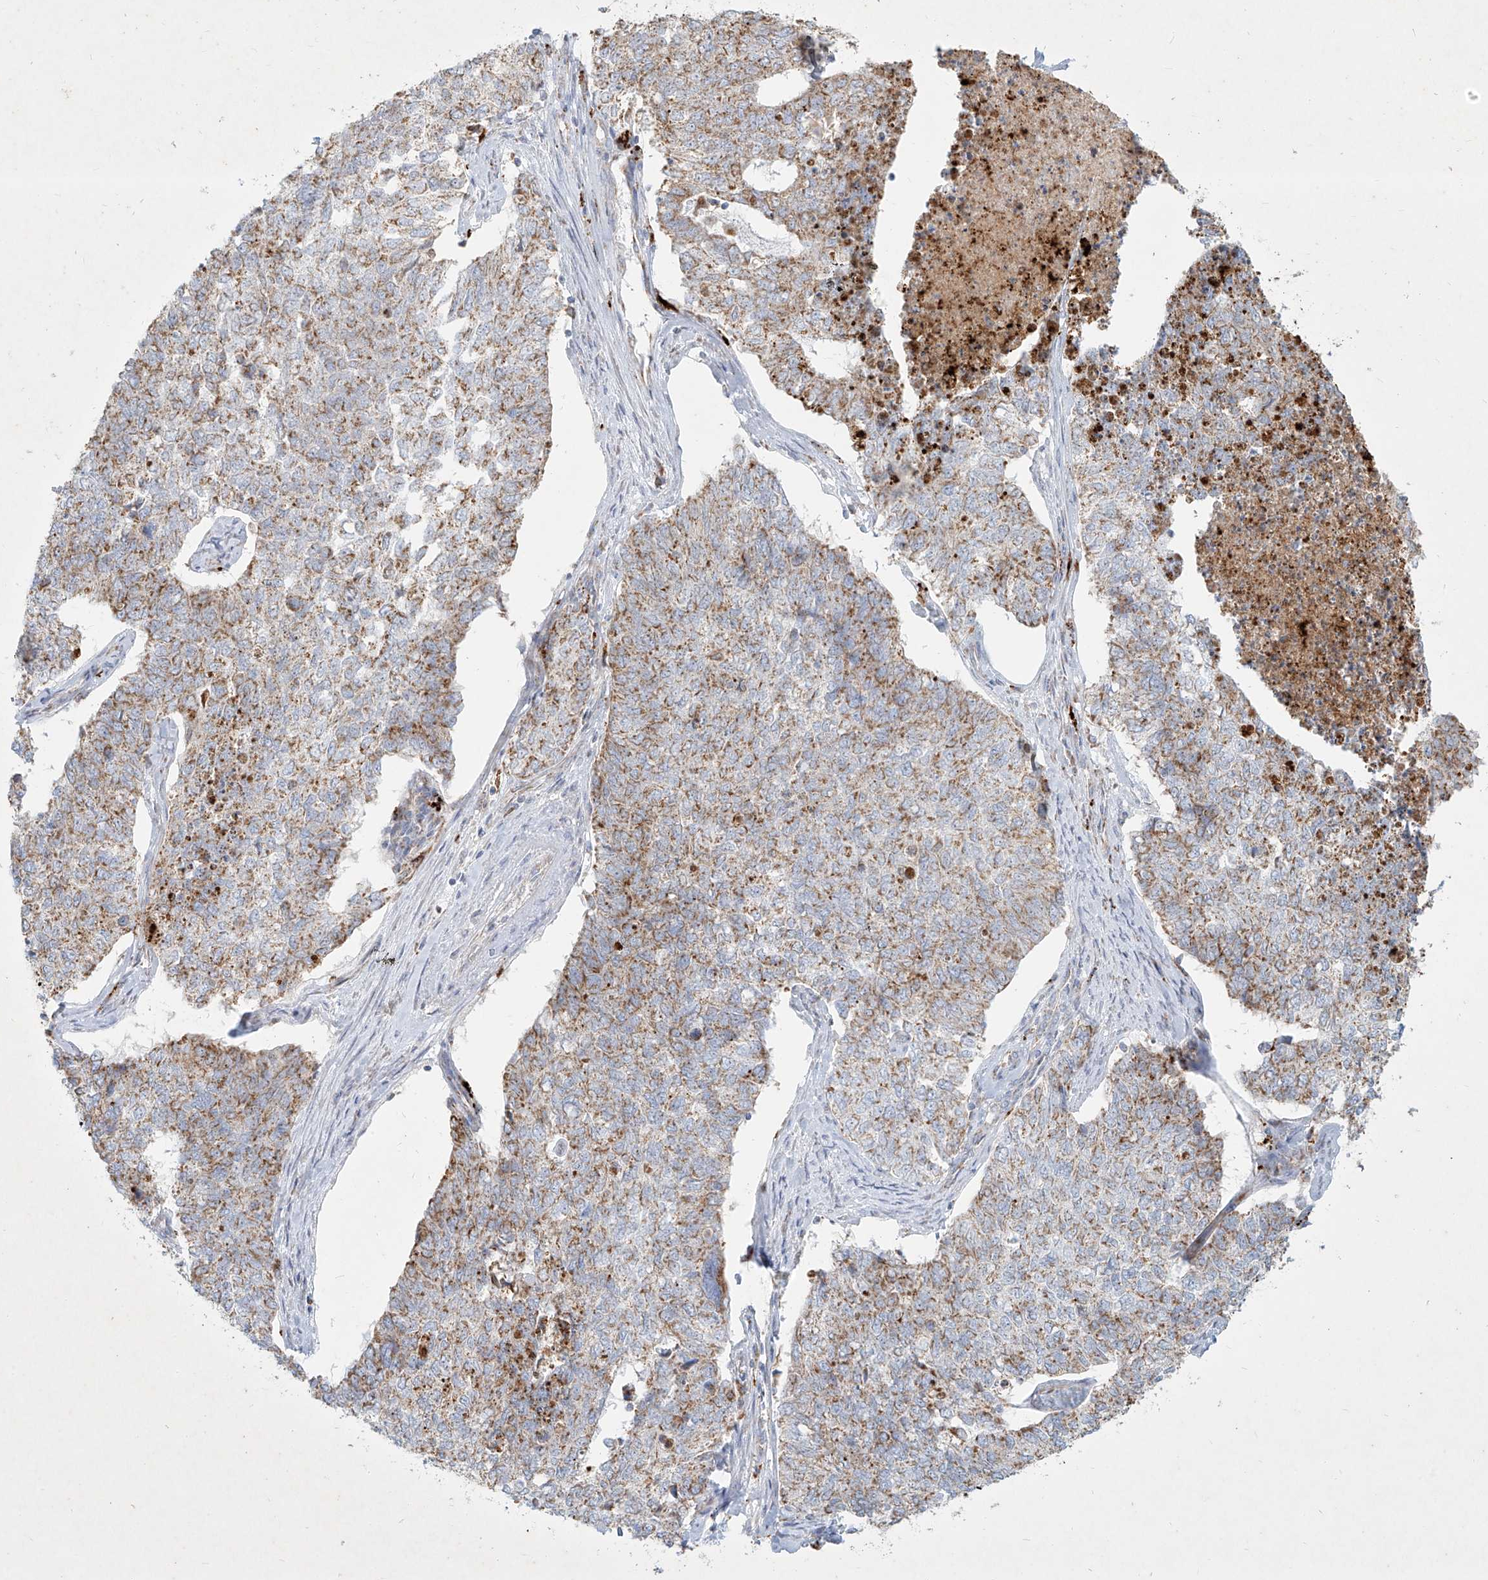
{"staining": {"intensity": "moderate", "quantity": "25%-75%", "location": "cytoplasmic/membranous"}, "tissue": "cervical cancer", "cell_type": "Tumor cells", "image_type": "cancer", "snomed": [{"axis": "morphology", "description": "Squamous cell carcinoma, NOS"}, {"axis": "topography", "description": "Cervix"}], "caption": "Brown immunohistochemical staining in human cervical cancer shows moderate cytoplasmic/membranous expression in about 25%-75% of tumor cells.", "gene": "MTX2", "patient": {"sex": "female", "age": 63}}